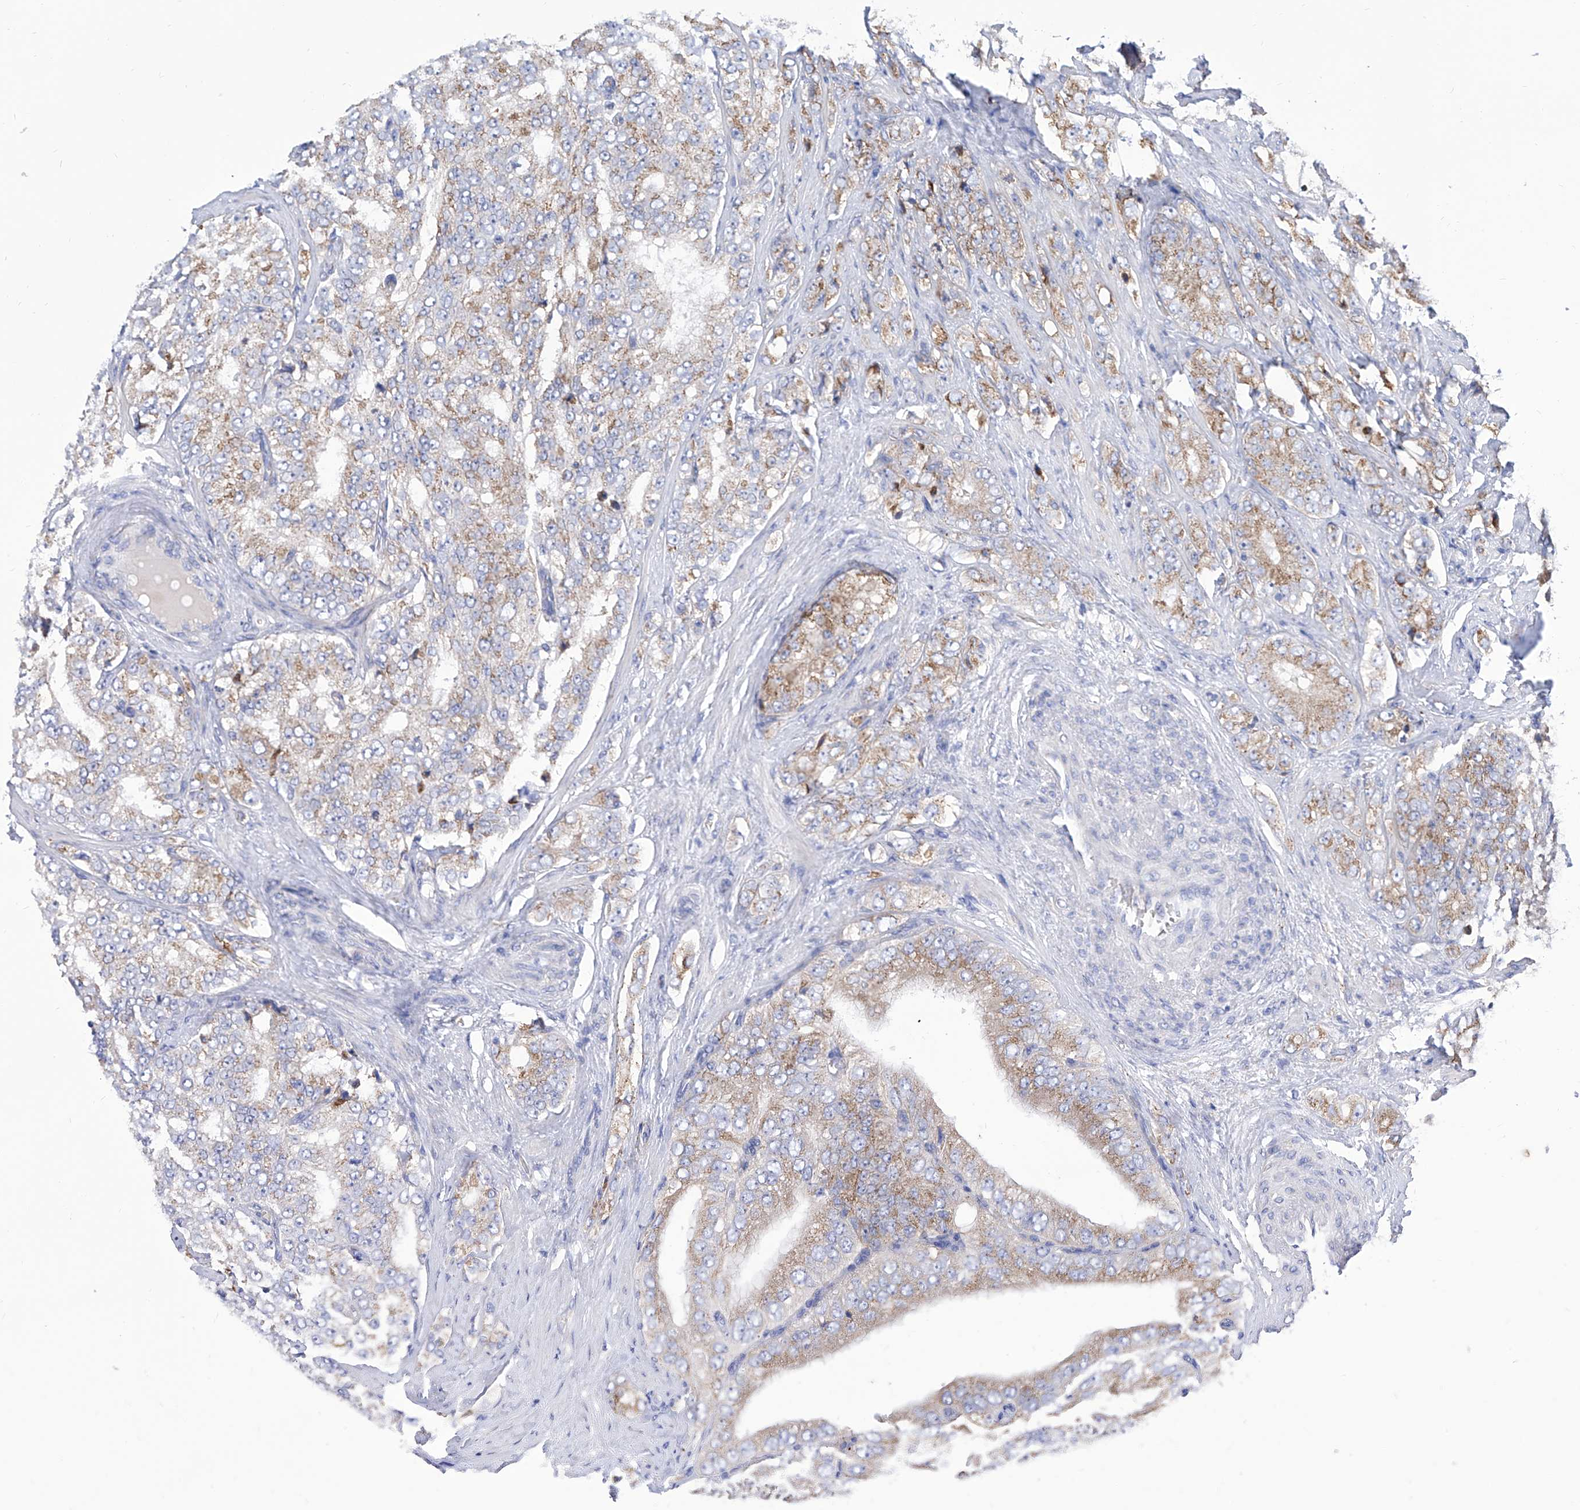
{"staining": {"intensity": "weak", "quantity": "25%-75%", "location": "cytoplasmic/membranous"}, "tissue": "prostate cancer", "cell_type": "Tumor cells", "image_type": "cancer", "snomed": [{"axis": "morphology", "description": "Adenocarcinoma, High grade"}, {"axis": "topography", "description": "Prostate"}], "caption": "The immunohistochemical stain shows weak cytoplasmic/membranous positivity in tumor cells of prostate cancer (high-grade adenocarcinoma) tissue.", "gene": "TJAP1", "patient": {"sex": "male", "age": 58}}